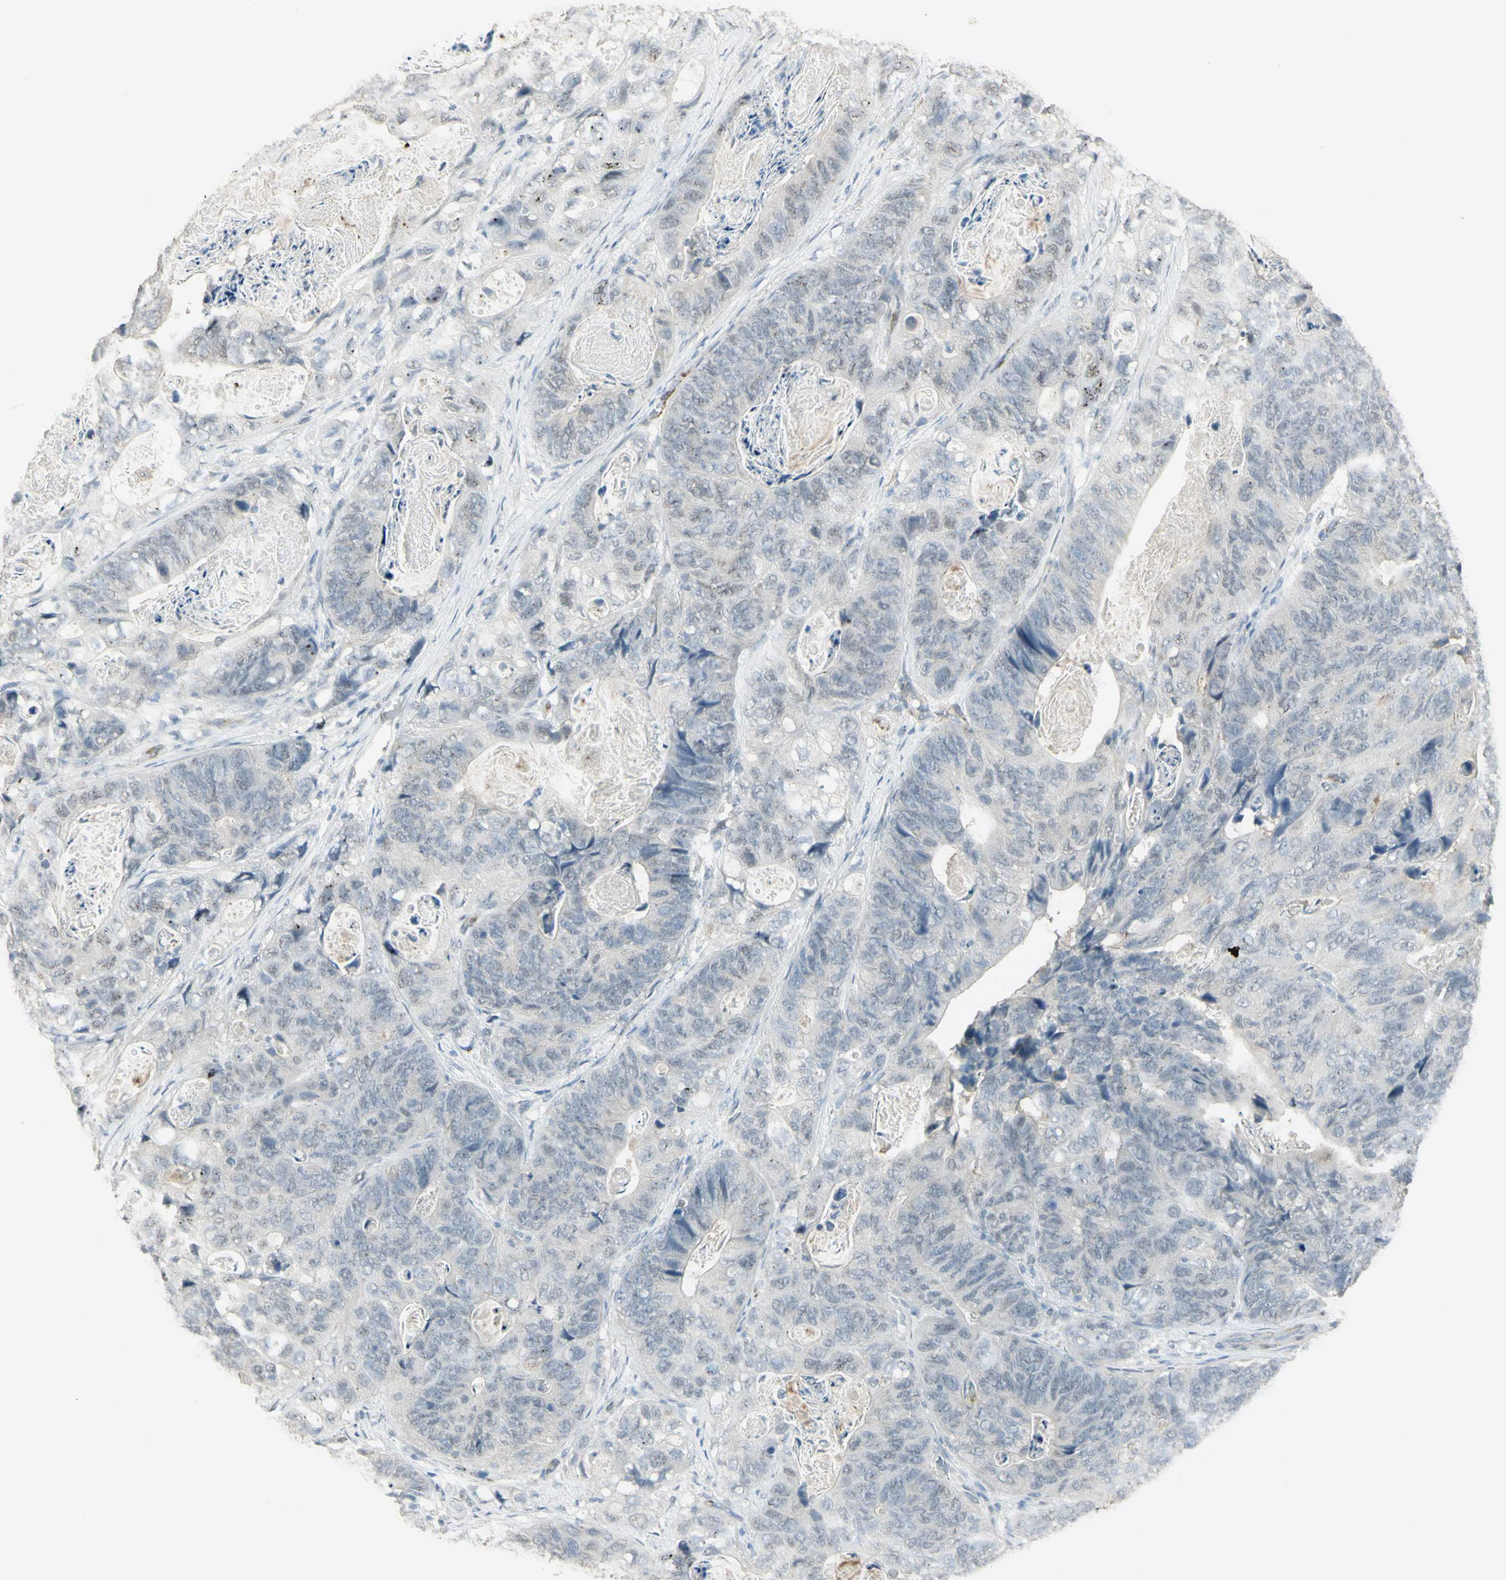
{"staining": {"intensity": "negative", "quantity": "none", "location": "none"}, "tissue": "stomach cancer", "cell_type": "Tumor cells", "image_type": "cancer", "snomed": [{"axis": "morphology", "description": "Adenocarcinoma, NOS"}, {"axis": "topography", "description": "Stomach"}], "caption": "Immunohistochemistry (IHC) micrograph of neoplastic tissue: human stomach adenocarcinoma stained with DAB (3,3'-diaminobenzidine) reveals no significant protein expression in tumor cells.", "gene": "MUC3A", "patient": {"sex": "female", "age": 89}}